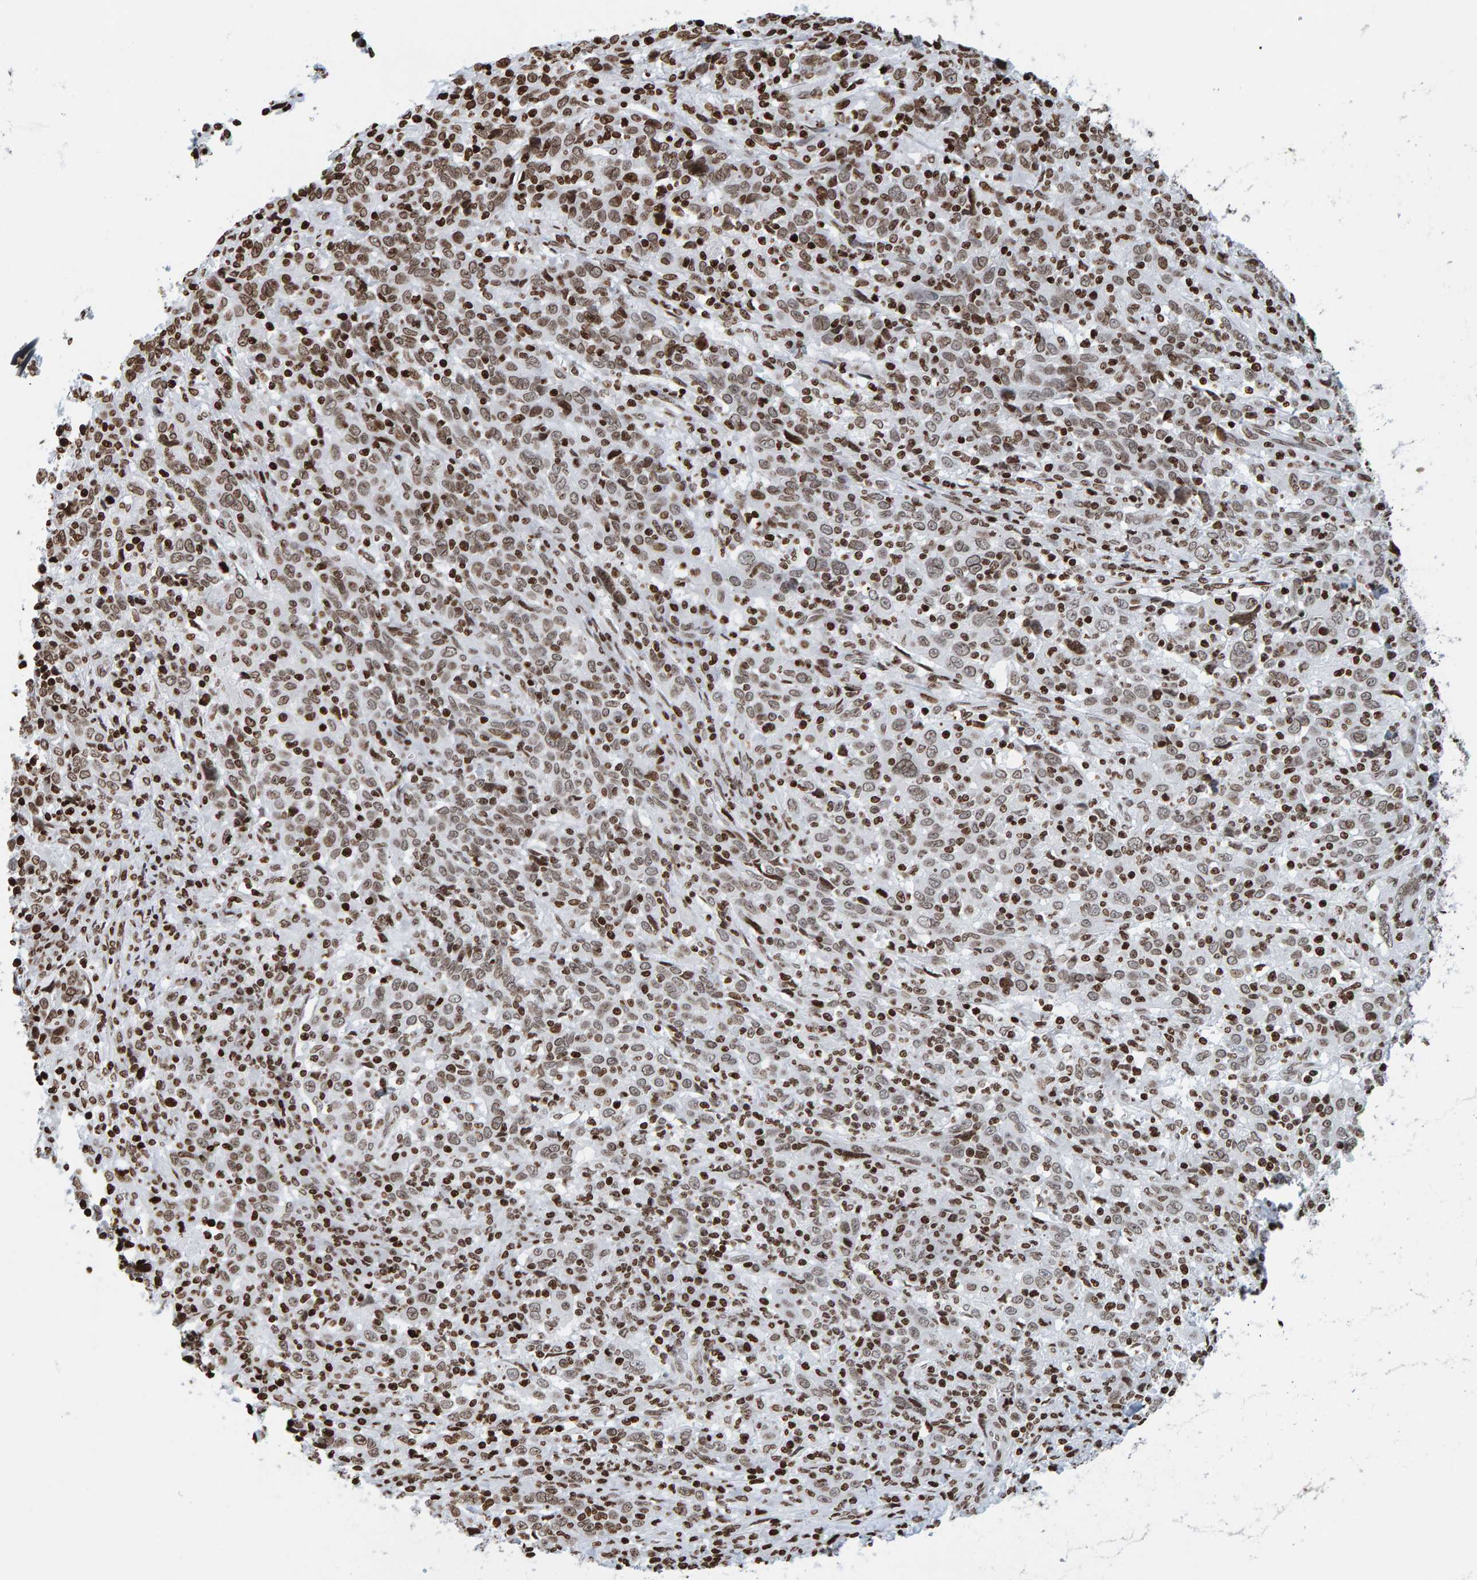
{"staining": {"intensity": "weak", "quantity": ">75%", "location": "nuclear"}, "tissue": "cervical cancer", "cell_type": "Tumor cells", "image_type": "cancer", "snomed": [{"axis": "morphology", "description": "Squamous cell carcinoma, NOS"}, {"axis": "topography", "description": "Cervix"}], "caption": "An immunohistochemistry (IHC) histopathology image of neoplastic tissue is shown. Protein staining in brown highlights weak nuclear positivity in cervical cancer (squamous cell carcinoma) within tumor cells.", "gene": "BRF2", "patient": {"sex": "female", "age": 46}}